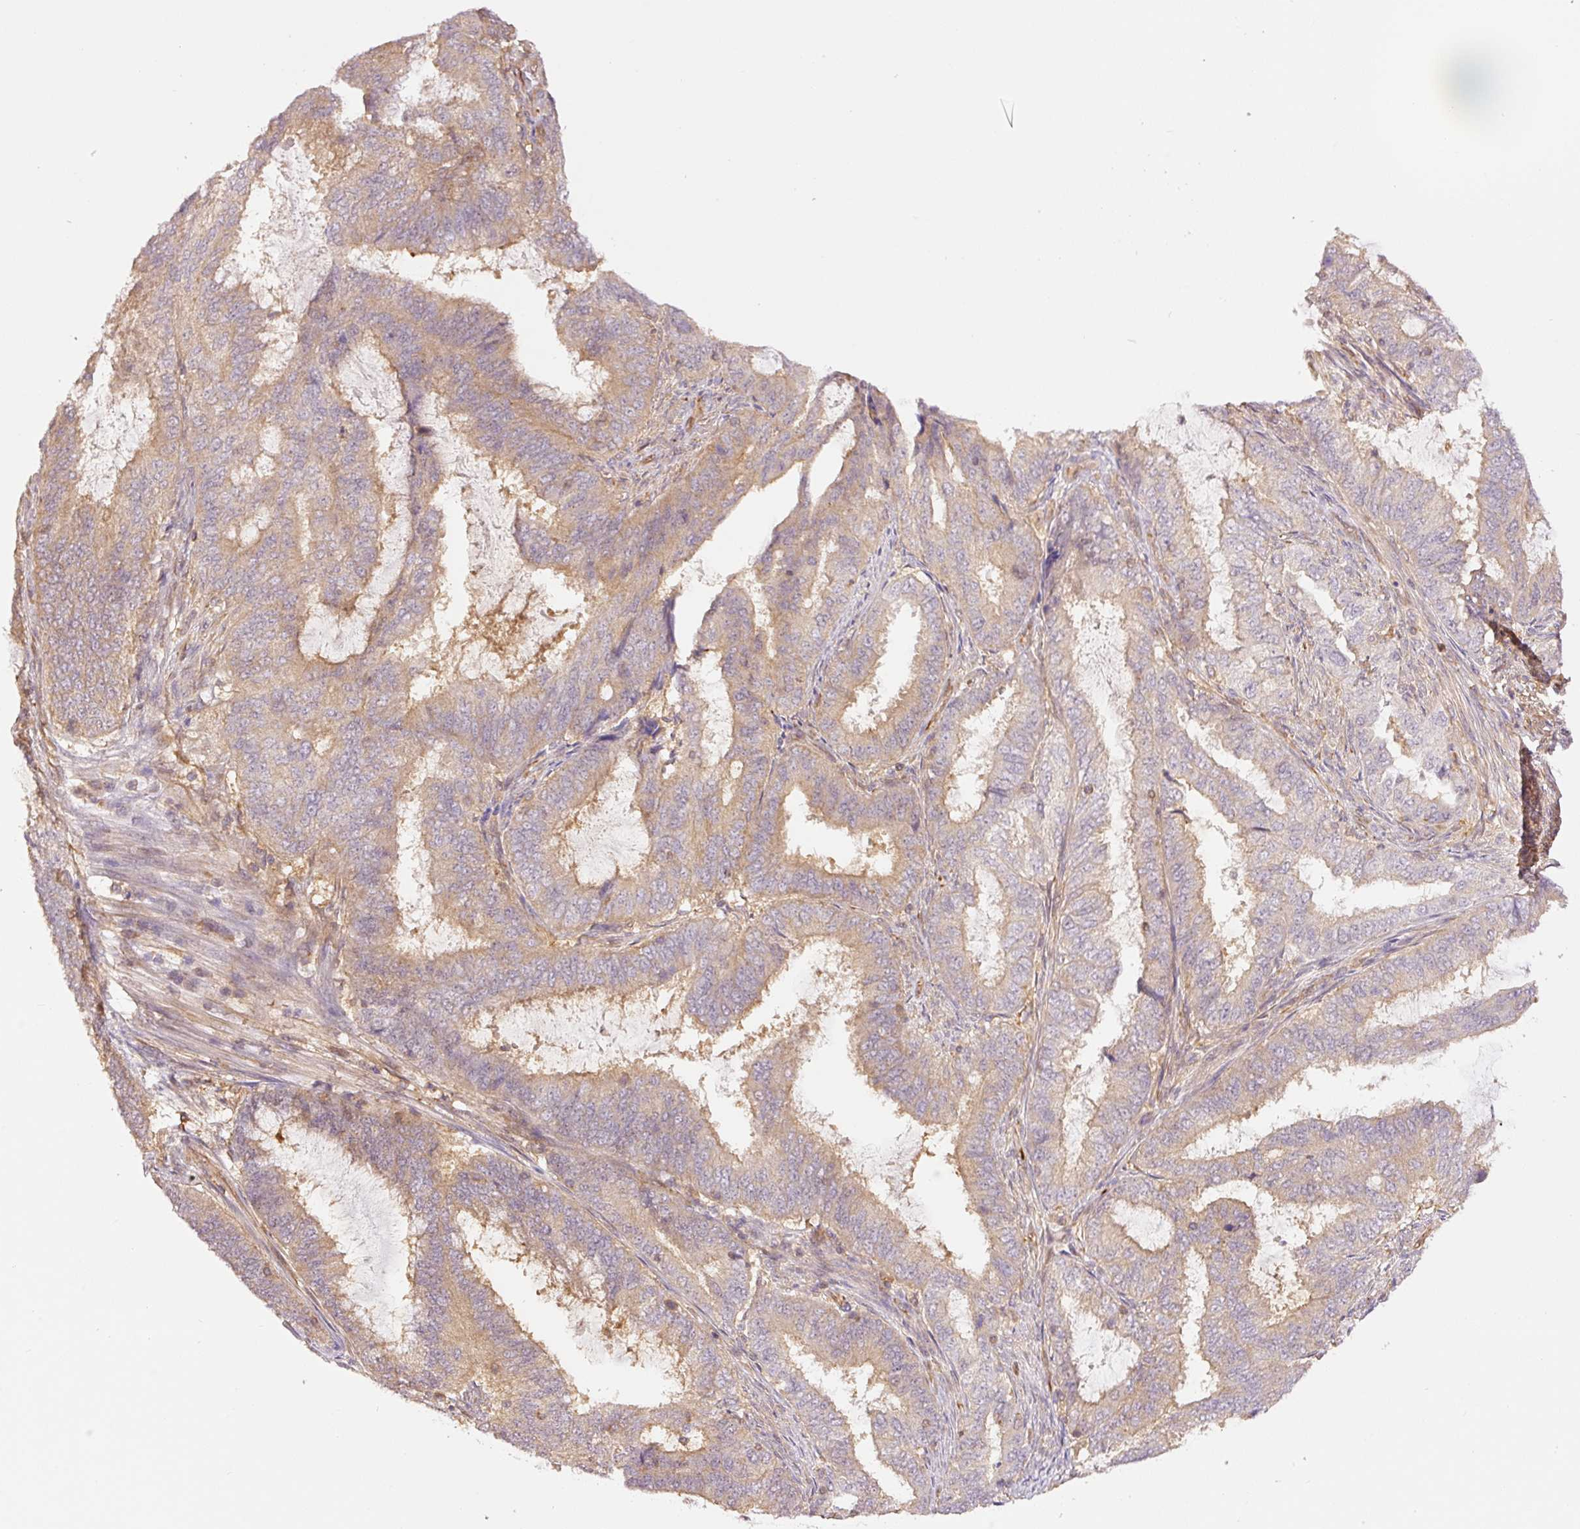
{"staining": {"intensity": "weak", "quantity": "25%-75%", "location": "cytoplasmic/membranous"}, "tissue": "endometrial cancer", "cell_type": "Tumor cells", "image_type": "cancer", "snomed": [{"axis": "morphology", "description": "Adenocarcinoma, NOS"}, {"axis": "topography", "description": "Endometrium"}], "caption": "Endometrial cancer (adenocarcinoma) stained with a brown dye reveals weak cytoplasmic/membranous positive staining in approximately 25%-75% of tumor cells.", "gene": "PCK2", "patient": {"sex": "female", "age": 51}}